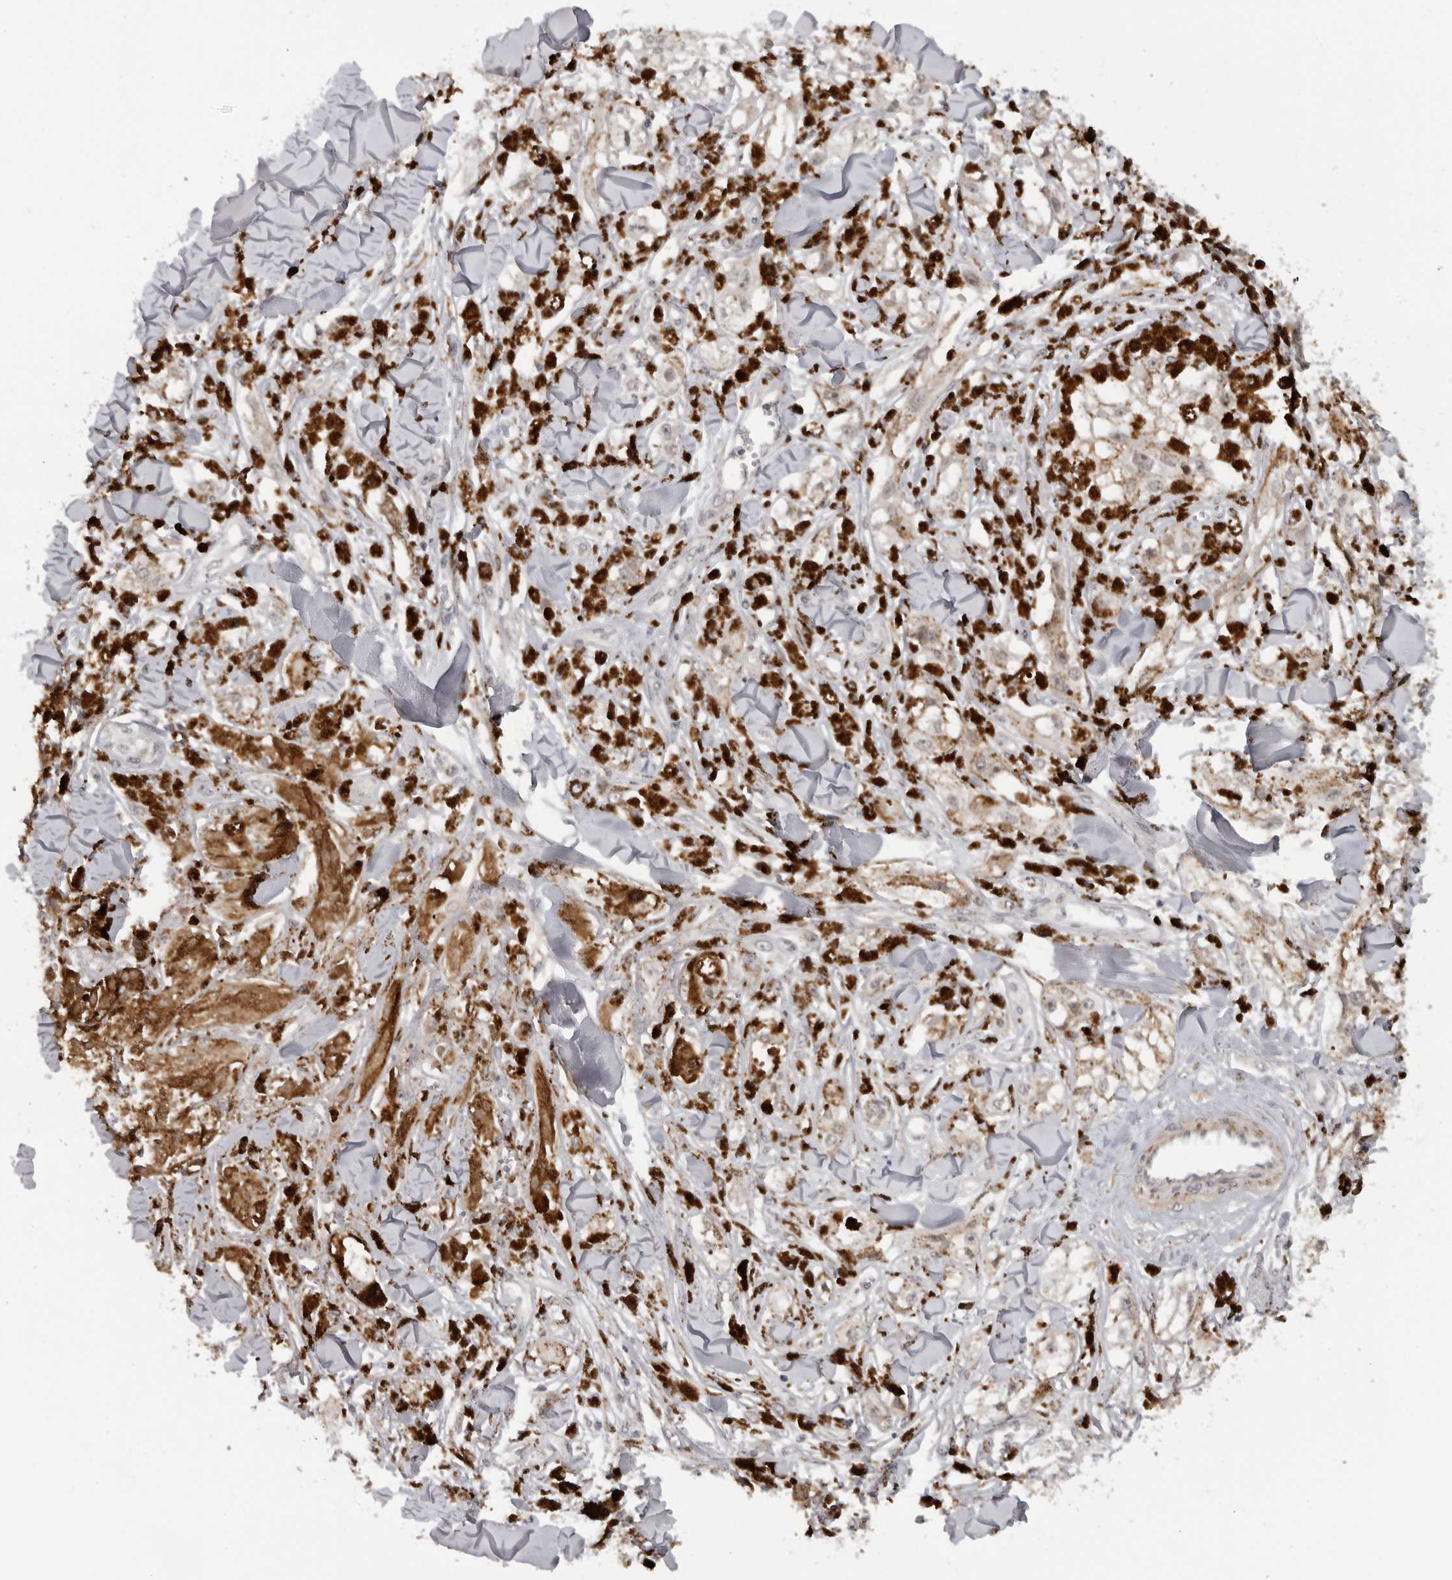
{"staining": {"intensity": "weak", "quantity": ">75%", "location": "cytoplasmic/membranous"}, "tissue": "melanoma", "cell_type": "Tumor cells", "image_type": "cancer", "snomed": [{"axis": "morphology", "description": "Malignant melanoma, NOS"}, {"axis": "topography", "description": "Skin"}], "caption": "Immunohistochemistry staining of malignant melanoma, which exhibits low levels of weak cytoplasmic/membranous positivity in approximately >75% of tumor cells indicating weak cytoplasmic/membranous protein positivity. The staining was performed using DAB (3,3'-diaminobenzidine) (brown) for protein detection and nuclei were counterstained in hematoxylin (blue).", "gene": "ALPK2", "patient": {"sex": "male", "age": 88}}